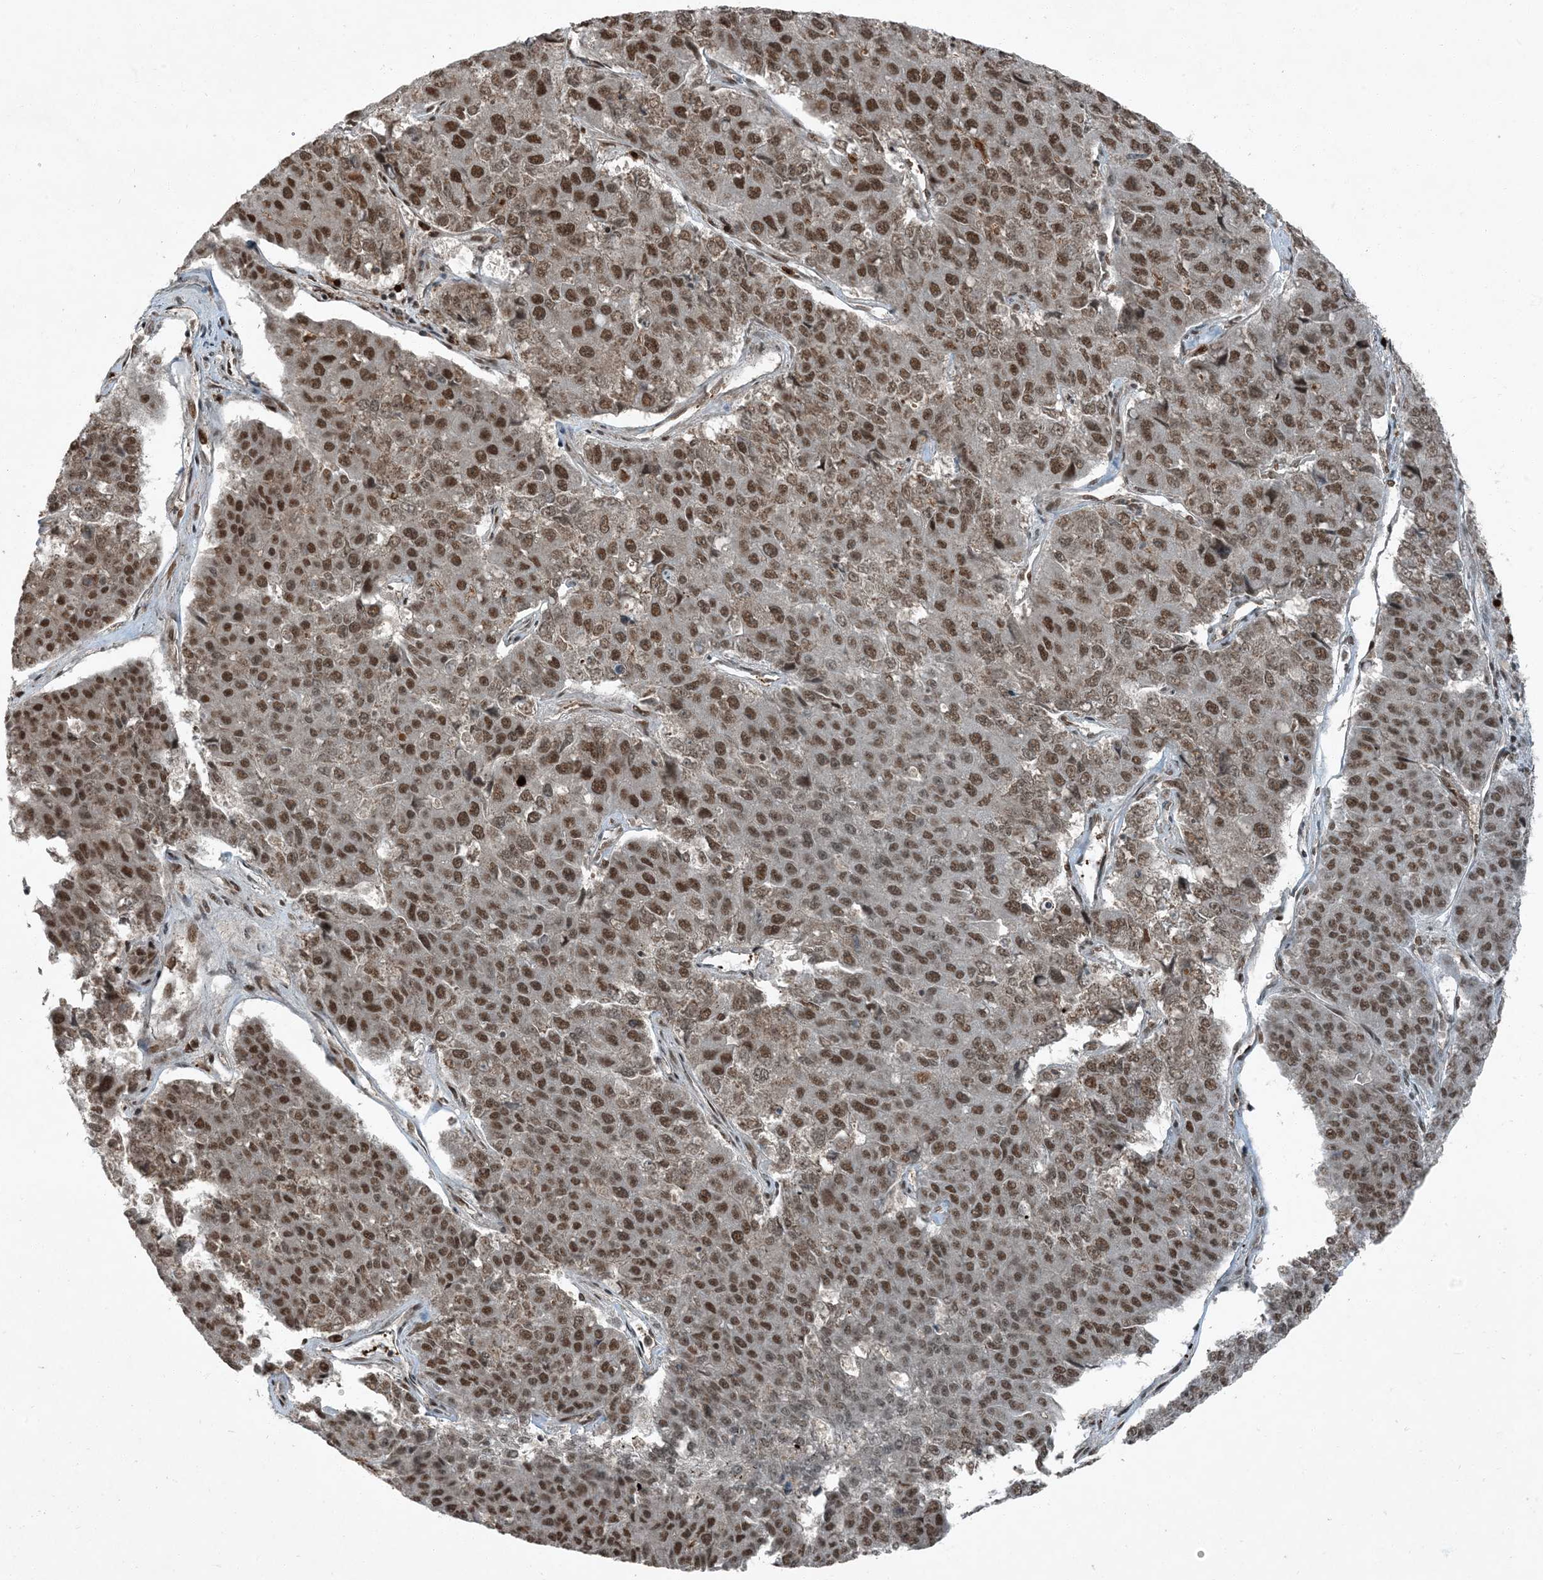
{"staining": {"intensity": "moderate", "quantity": ">75%", "location": "nuclear"}, "tissue": "pancreatic cancer", "cell_type": "Tumor cells", "image_type": "cancer", "snomed": [{"axis": "morphology", "description": "Adenocarcinoma, NOS"}, {"axis": "topography", "description": "Pancreas"}], "caption": "Pancreatic cancer stained with immunohistochemistry demonstrates moderate nuclear staining in about >75% of tumor cells.", "gene": "TRAPPC12", "patient": {"sex": "male", "age": 50}}